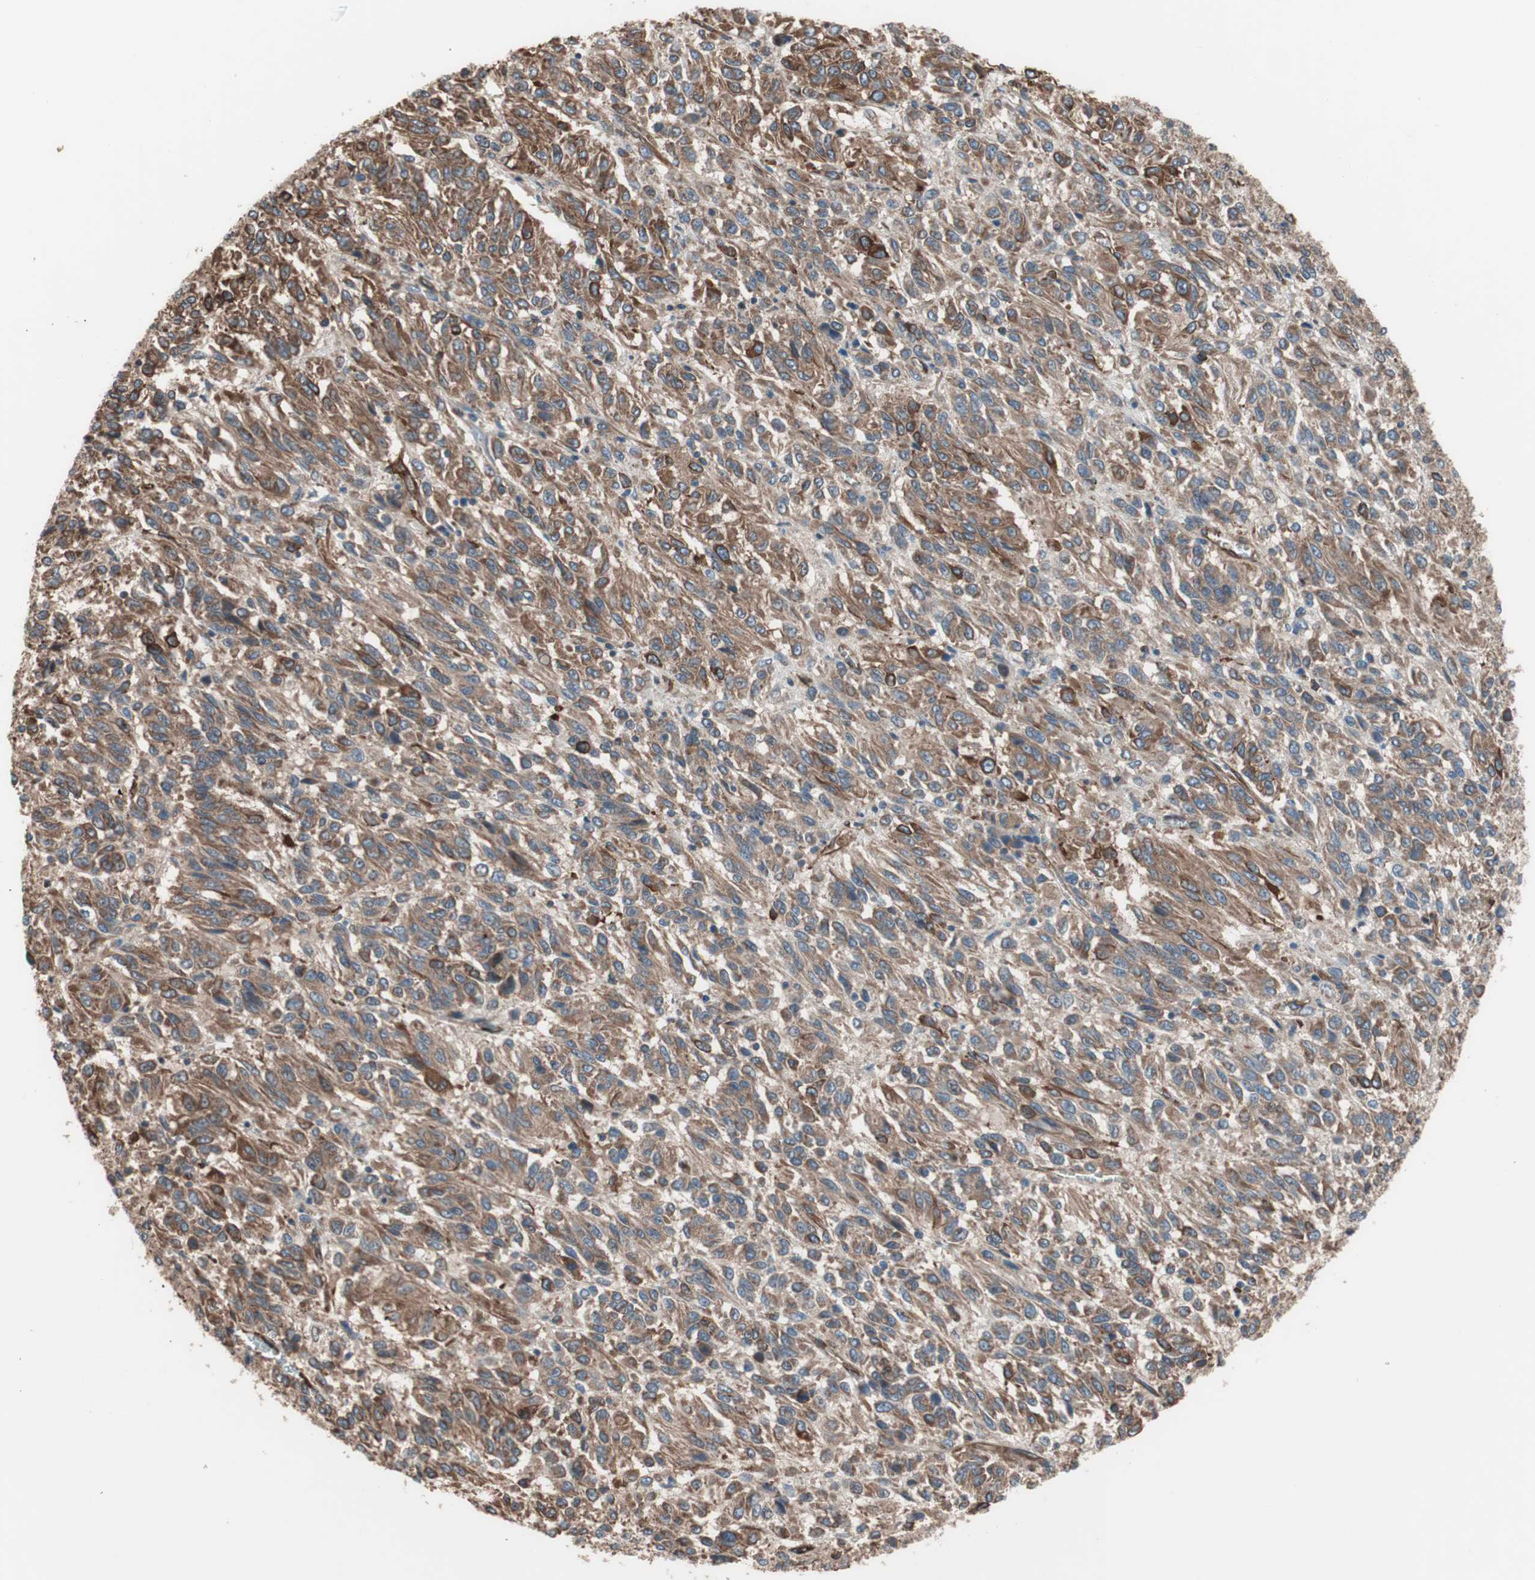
{"staining": {"intensity": "moderate", "quantity": ">75%", "location": "cytoplasmic/membranous"}, "tissue": "melanoma", "cell_type": "Tumor cells", "image_type": "cancer", "snomed": [{"axis": "morphology", "description": "Malignant melanoma, Metastatic site"}, {"axis": "topography", "description": "Lung"}], "caption": "Immunohistochemical staining of melanoma displays medium levels of moderate cytoplasmic/membranous protein staining in about >75% of tumor cells.", "gene": "GPSM2", "patient": {"sex": "male", "age": 64}}